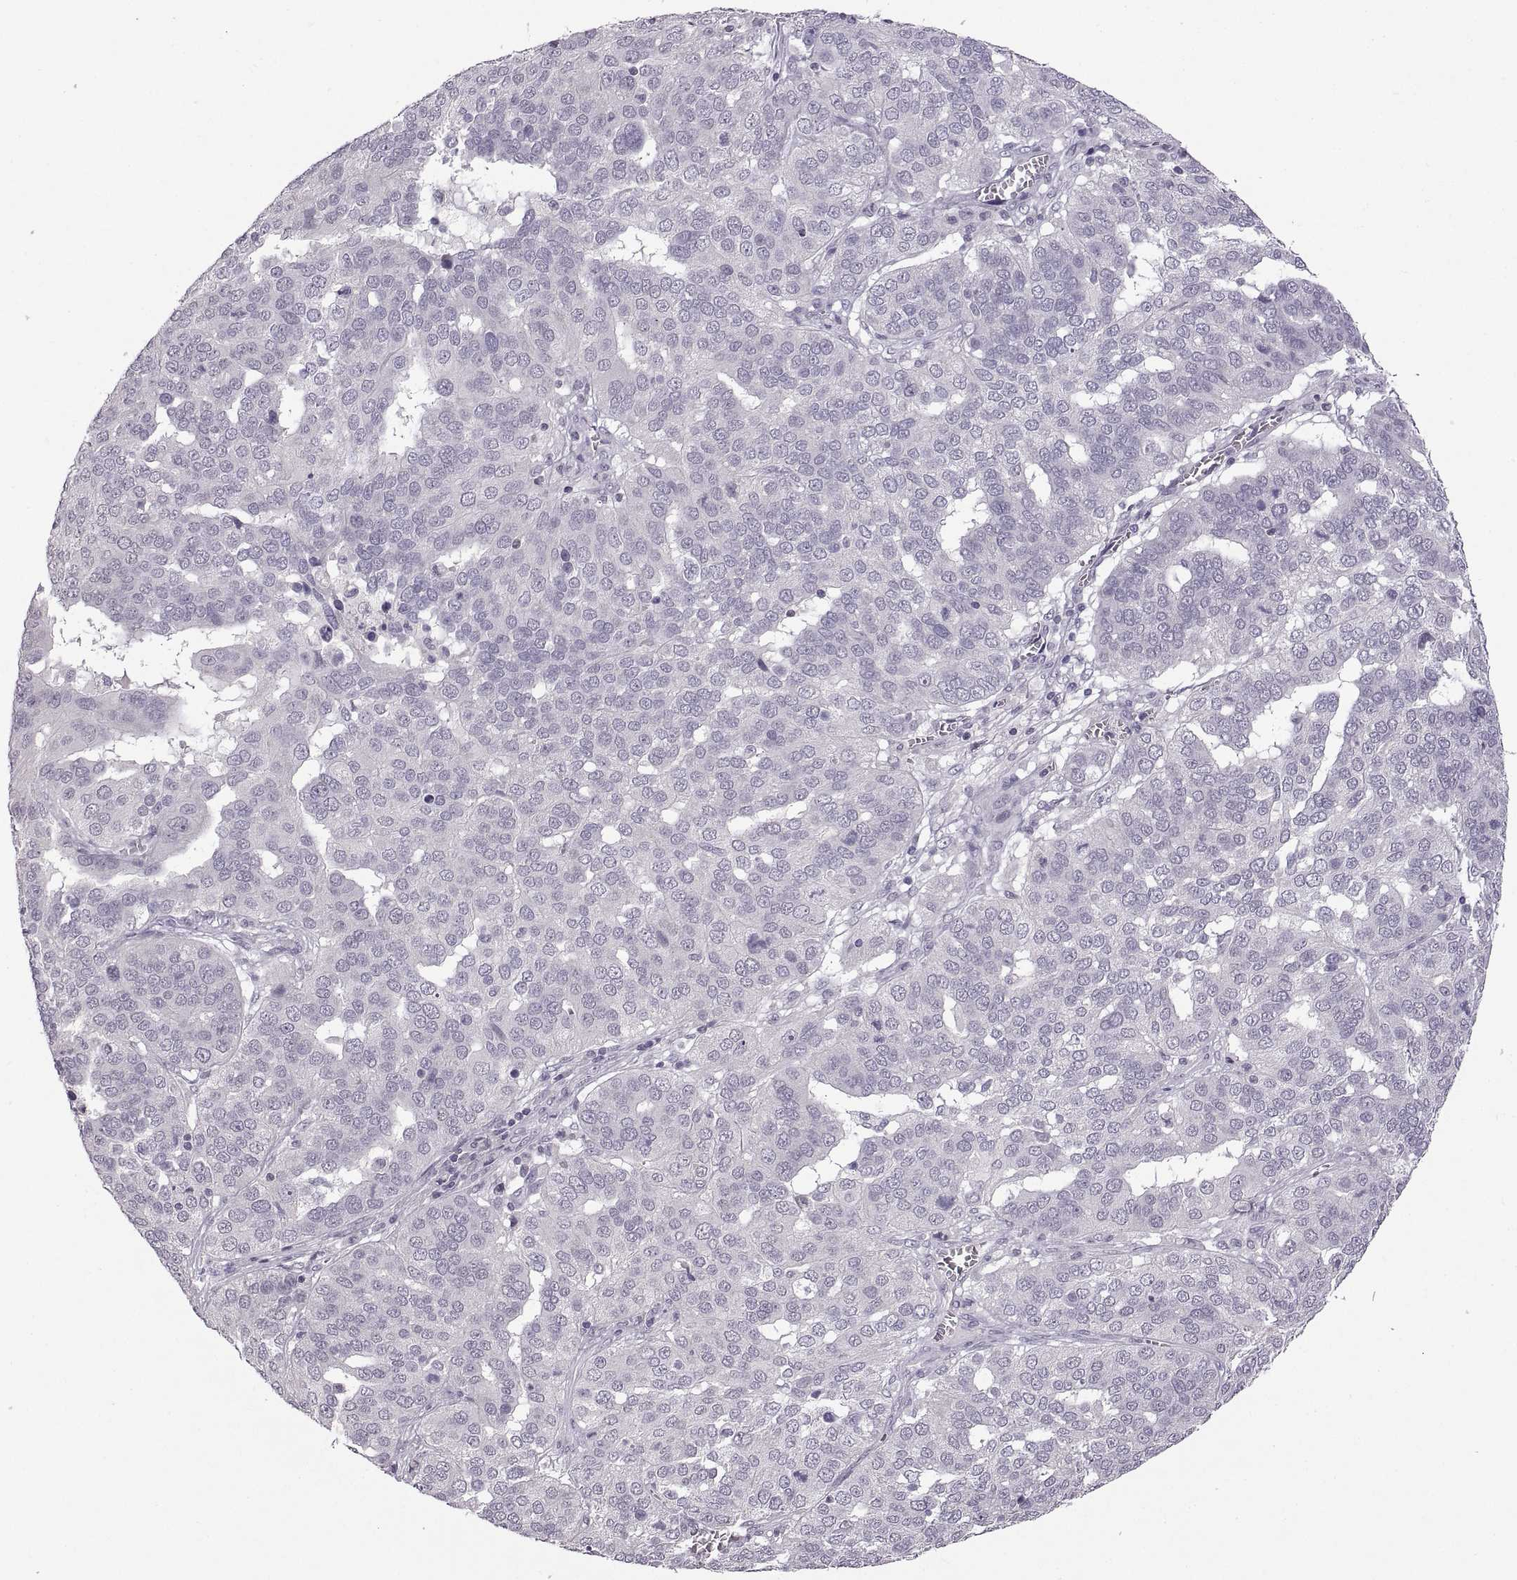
{"staining": {"intensity": "negative", "quantity": "none", "location": "none"}, "tissue": "ovarian cancer", "cell_type": "Tumor cells", "image_type": "cancer", "snomed": [{"axis": "morphology", "description": "Carcinoma, endometroid"}, {"axis": "topography", "description": "Soft tissue"}, {"axis": "topography", "description": "Ovary"}], "caption": "Immunohistochemical staining of human endometroid carcinoma (ovarian) displays no significant staining in tumor cells. The staining is performed using DAB brown chromogen with nuclei counter-stained in using hematoxylin.", "gene": "NEK2", "patient": {"sex": "female", "age": 52}}